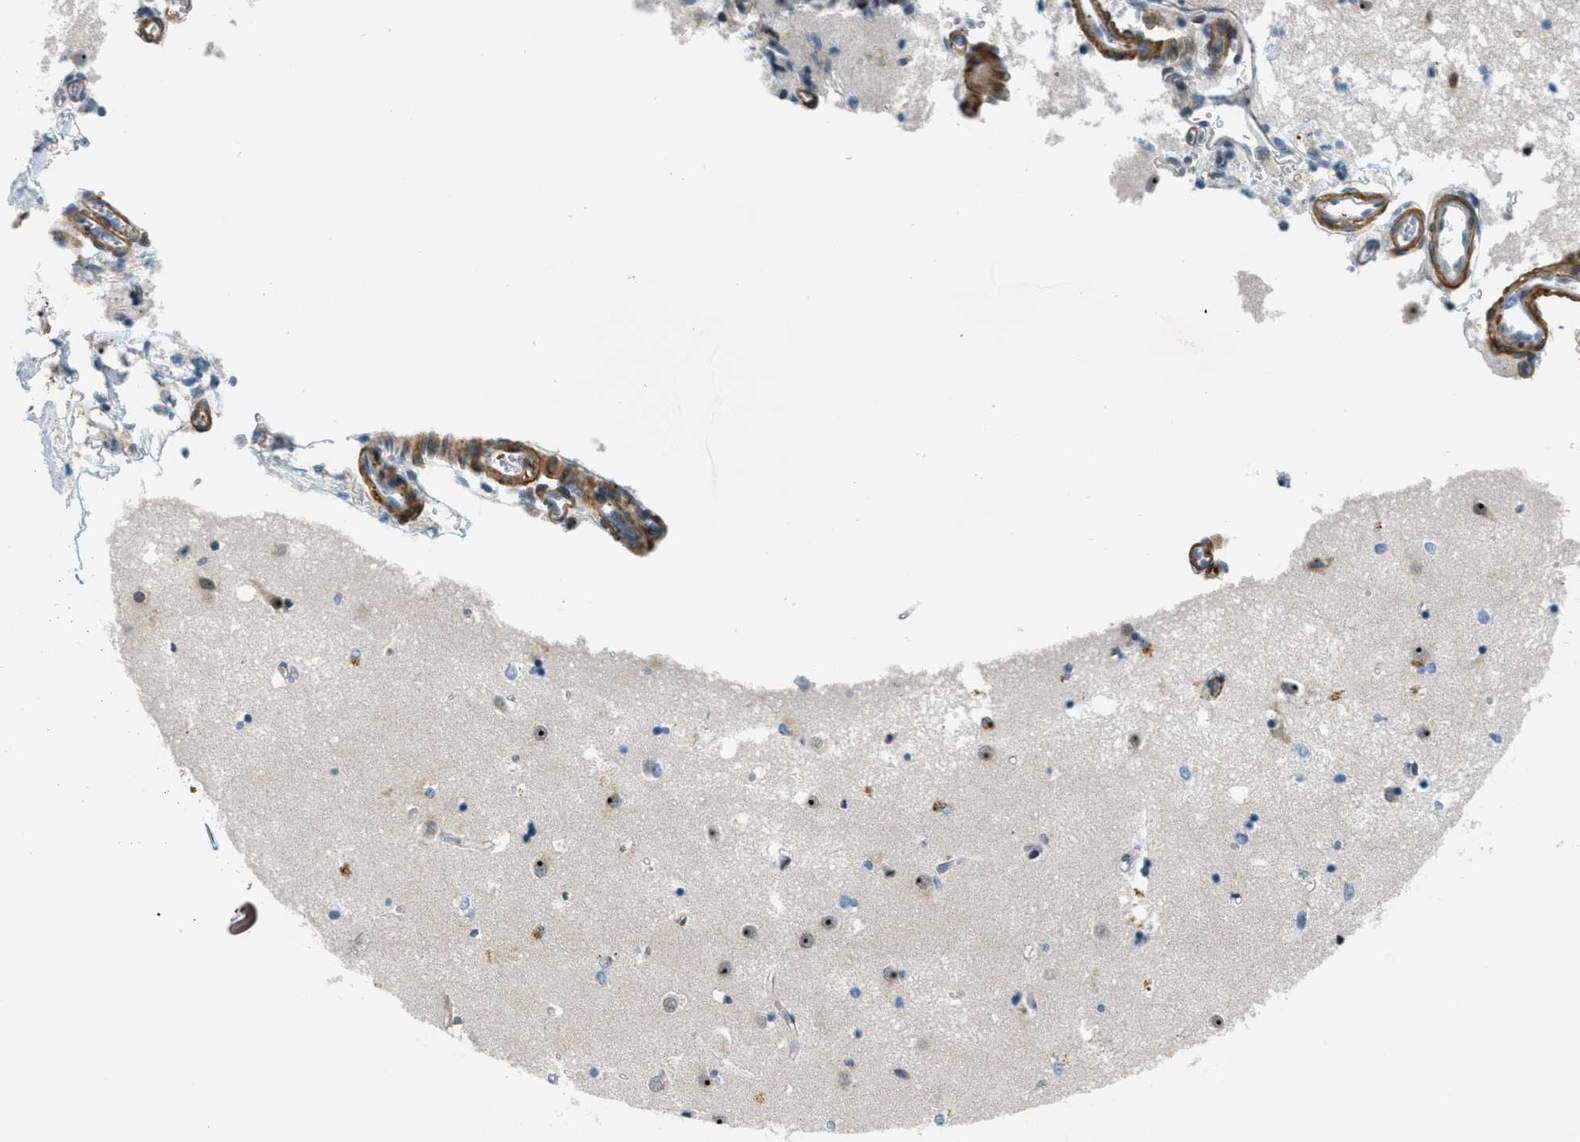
{"staining": {"intensity": "moderate", "quantity": "<25%", "location": "nuclear"}, "tissue": "caudate", "cell_type": "Glial cells", "image_type": "normal", "snomed": [{"axis": "morphology", "description": "Normal tissue, NOS"}, {"axis": "topography", "description": "Lateral ventricle wall"}], "caption": "Immunohistochemistry photomicrograph of unremarkable caudate stained for a protein (brown), which shows low levels of moderate nuclear staining in about <25% of glial cells.", "gene": "ZDHHC23", "patient": {"sex": "male", "age": 45}}